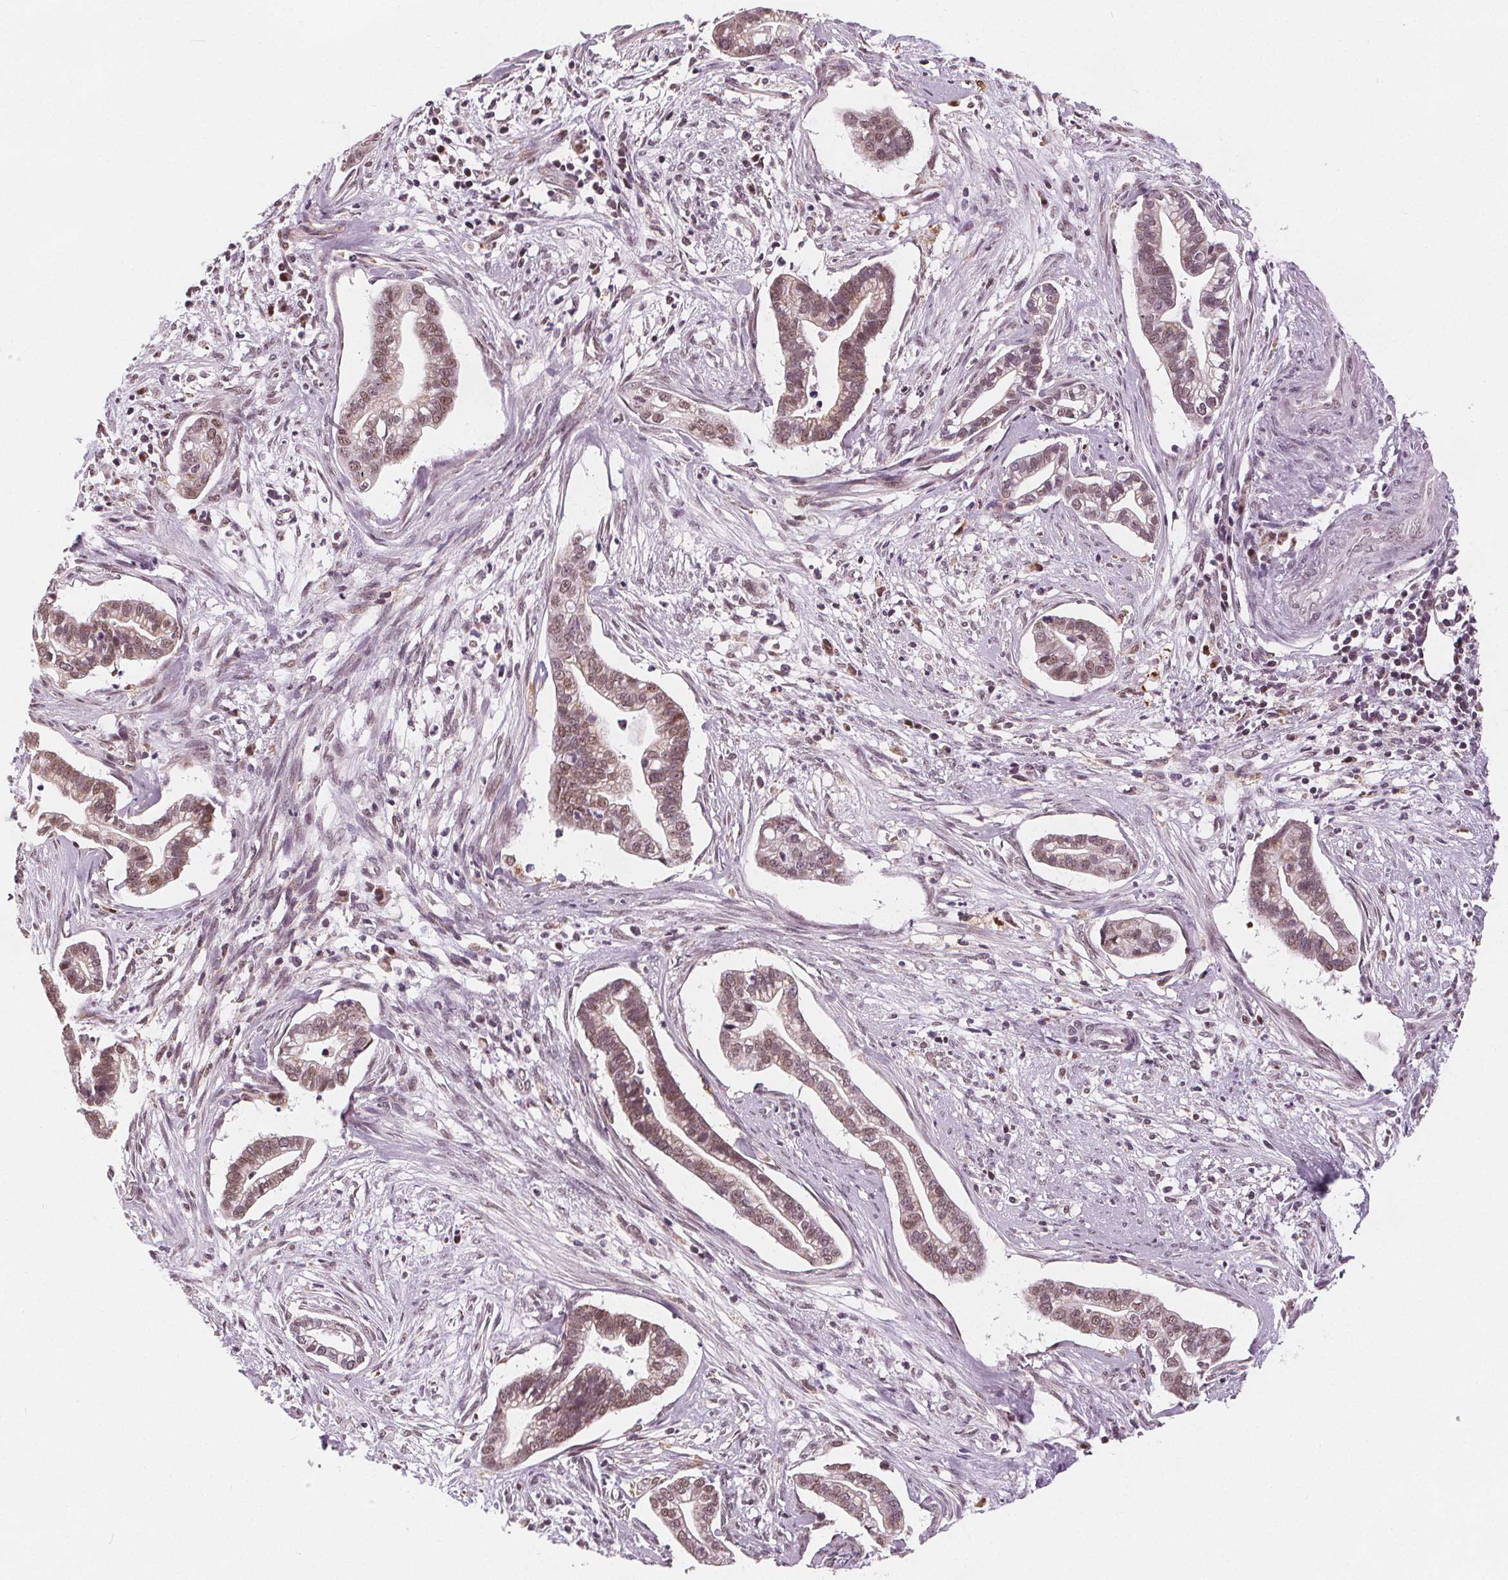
{"staining": {"intensity": "moderate", "quantity": ">75%", "location": "nuclear"}, "tissue": "cervical cancer", "cell_type": "Tumor cells", "image_type": "cancer", "snomed": [{"axis": "morphology", "description": "Adenocarcinoma, NOS"}, {"axis": "topography", "description": "Cervix"}], "caption": "The micrograph shows staining of cervical cancer, revealing moderate nuclear protein staining (brown color) within tumor cells.", "gene": "DPM2", "patient": {"sex": "female", "age": 62}}